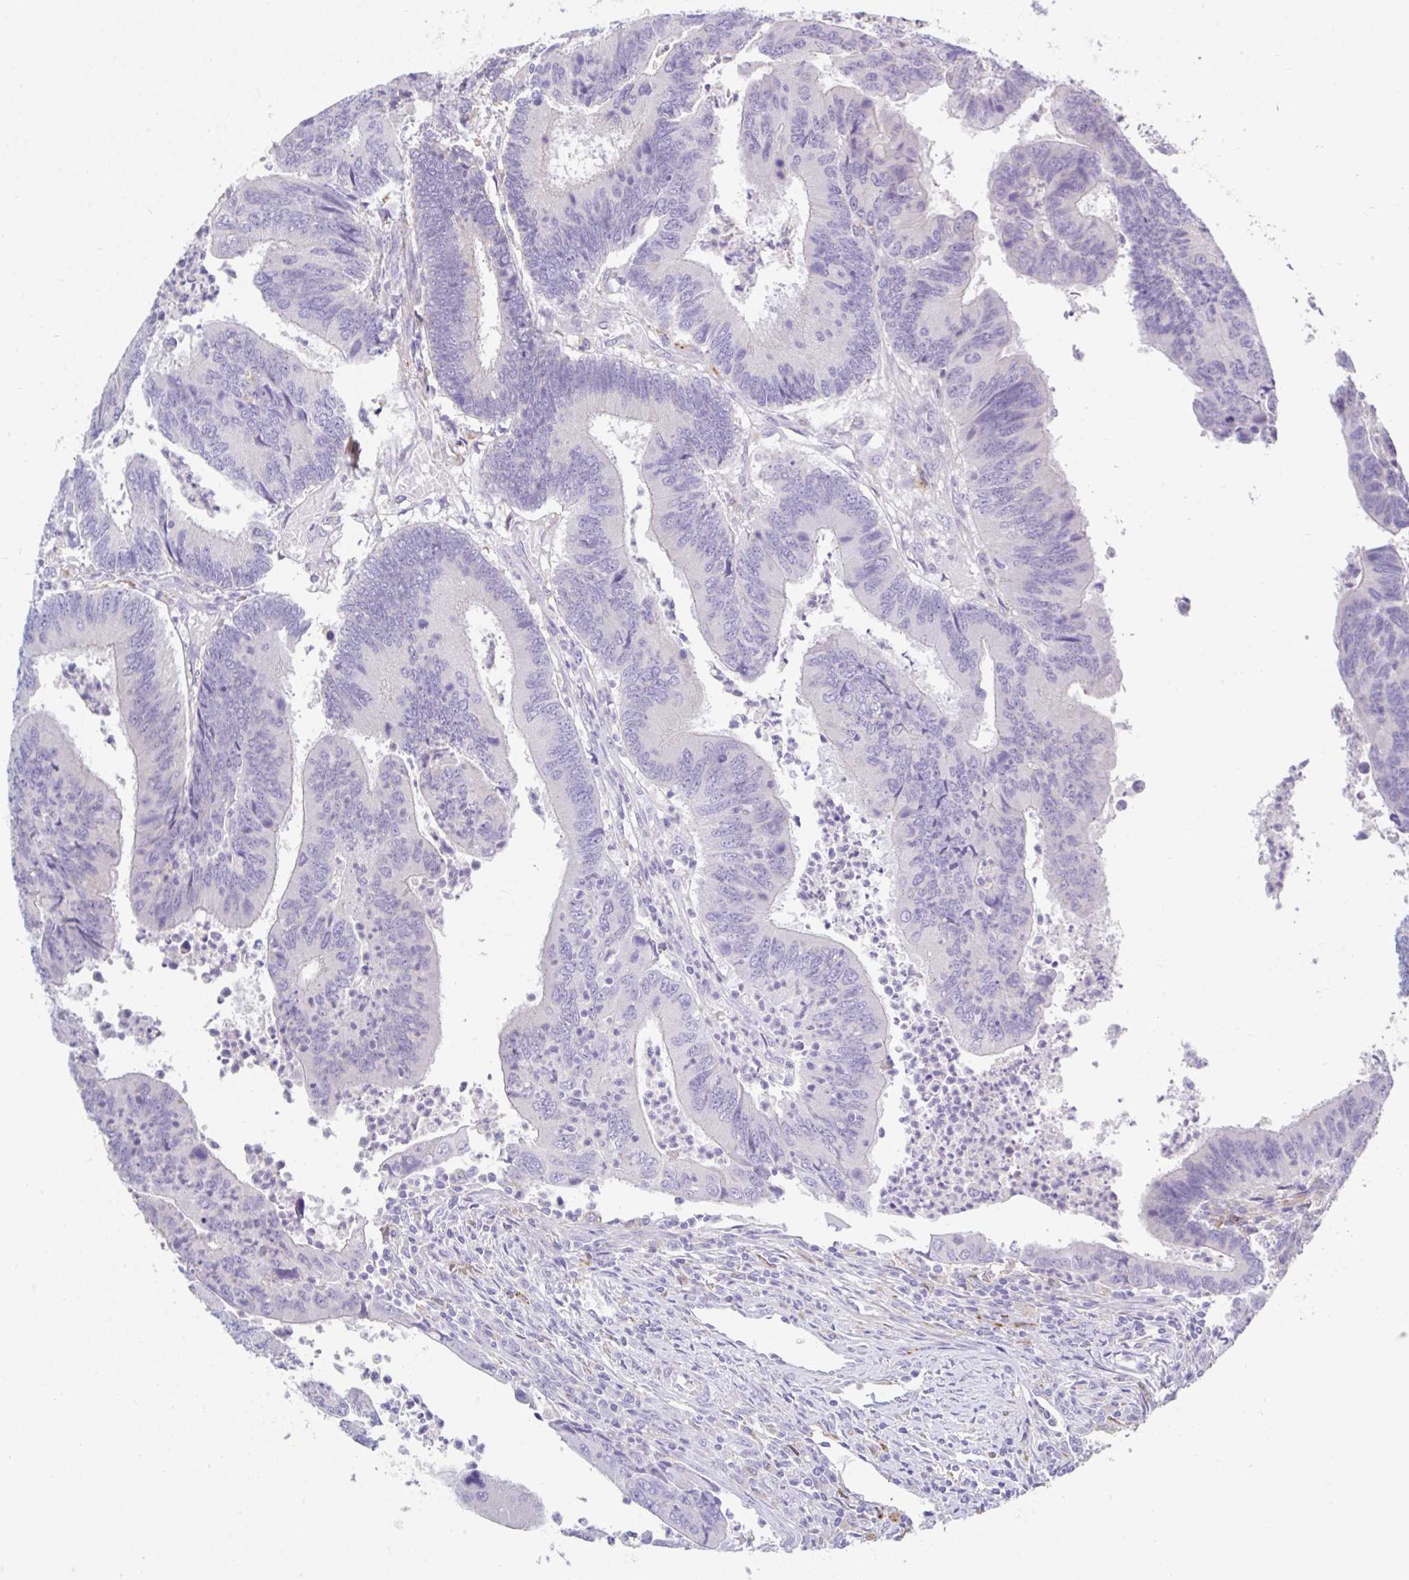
{"staining": {"intensity": "negative", "quantity": "none", "location": "none"}, "tissue": "colorectal cancer", "cell_type": "Tumor cells", "image_type": "cancer", "snomed": [{"axis": "morphology", "description": "Adenocarcinoma, NOS"}, {"axis": "topography", "description": "Colon"}], "caption": "Protein analysis of colorectal cancer (adenocarcinoma) exhibits no significant positivity in tumor cells. Nuclei are stained in blue.", "gene": "ZNF33A", "patient": {"sex": "female", "age": 67}}